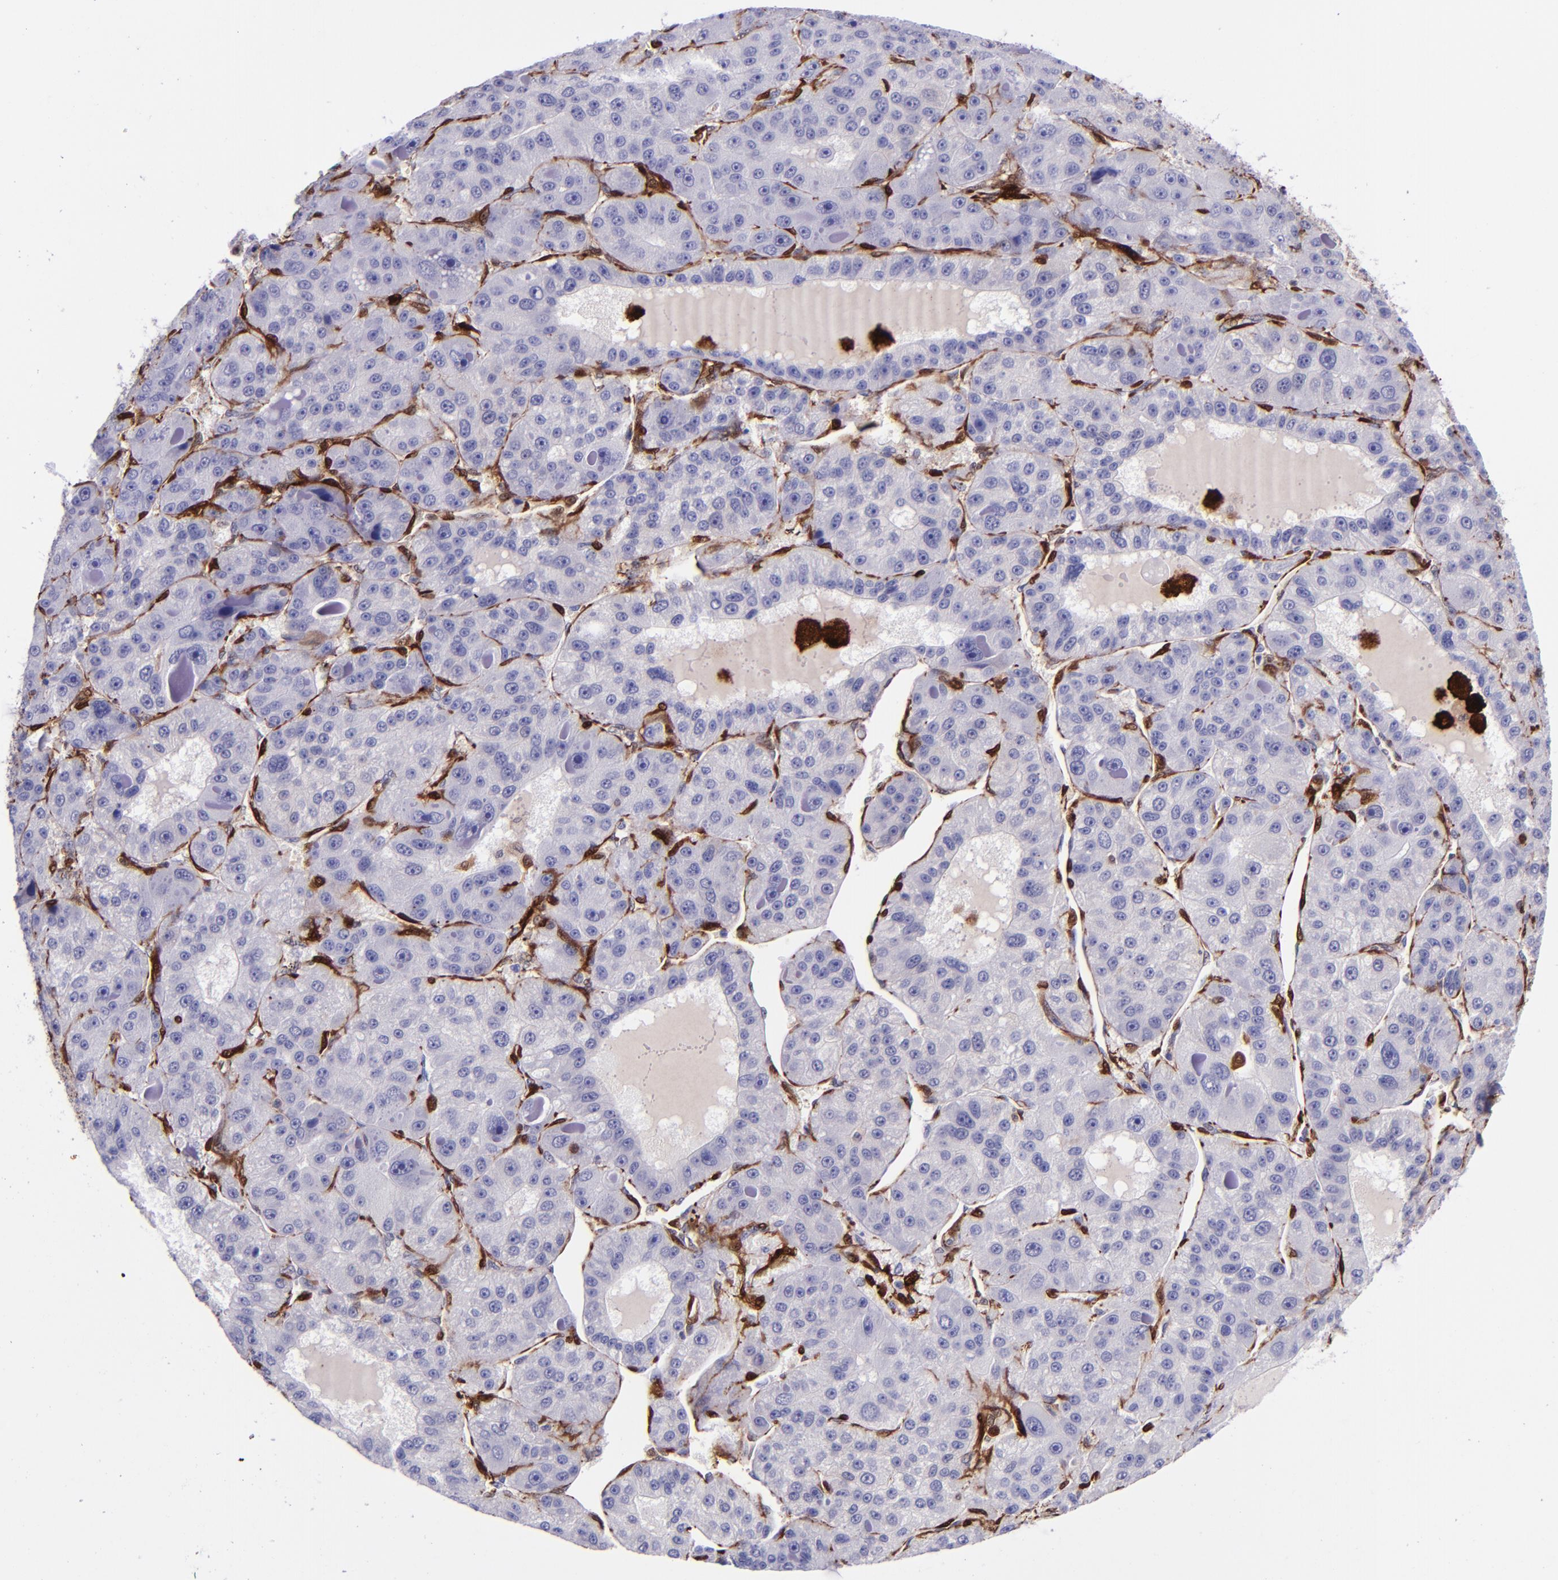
{"staining": {"intensity": "negative", "quantity": "none", "location": "none"}, "tissue": "liver cancer", "cell_type": "Tumor cells", "image_type": "cancer", "snomed": [{"axis": "morphology", "description": "Carcinoma, Hepatocellular, NOS"}, {"axis": "topography", "description": "Liver"}], "caption": "Tumor cells show no significant staining in liver cancer.", "gene": "LGALS1", "patient": {"sex": "male", "age": 76}}